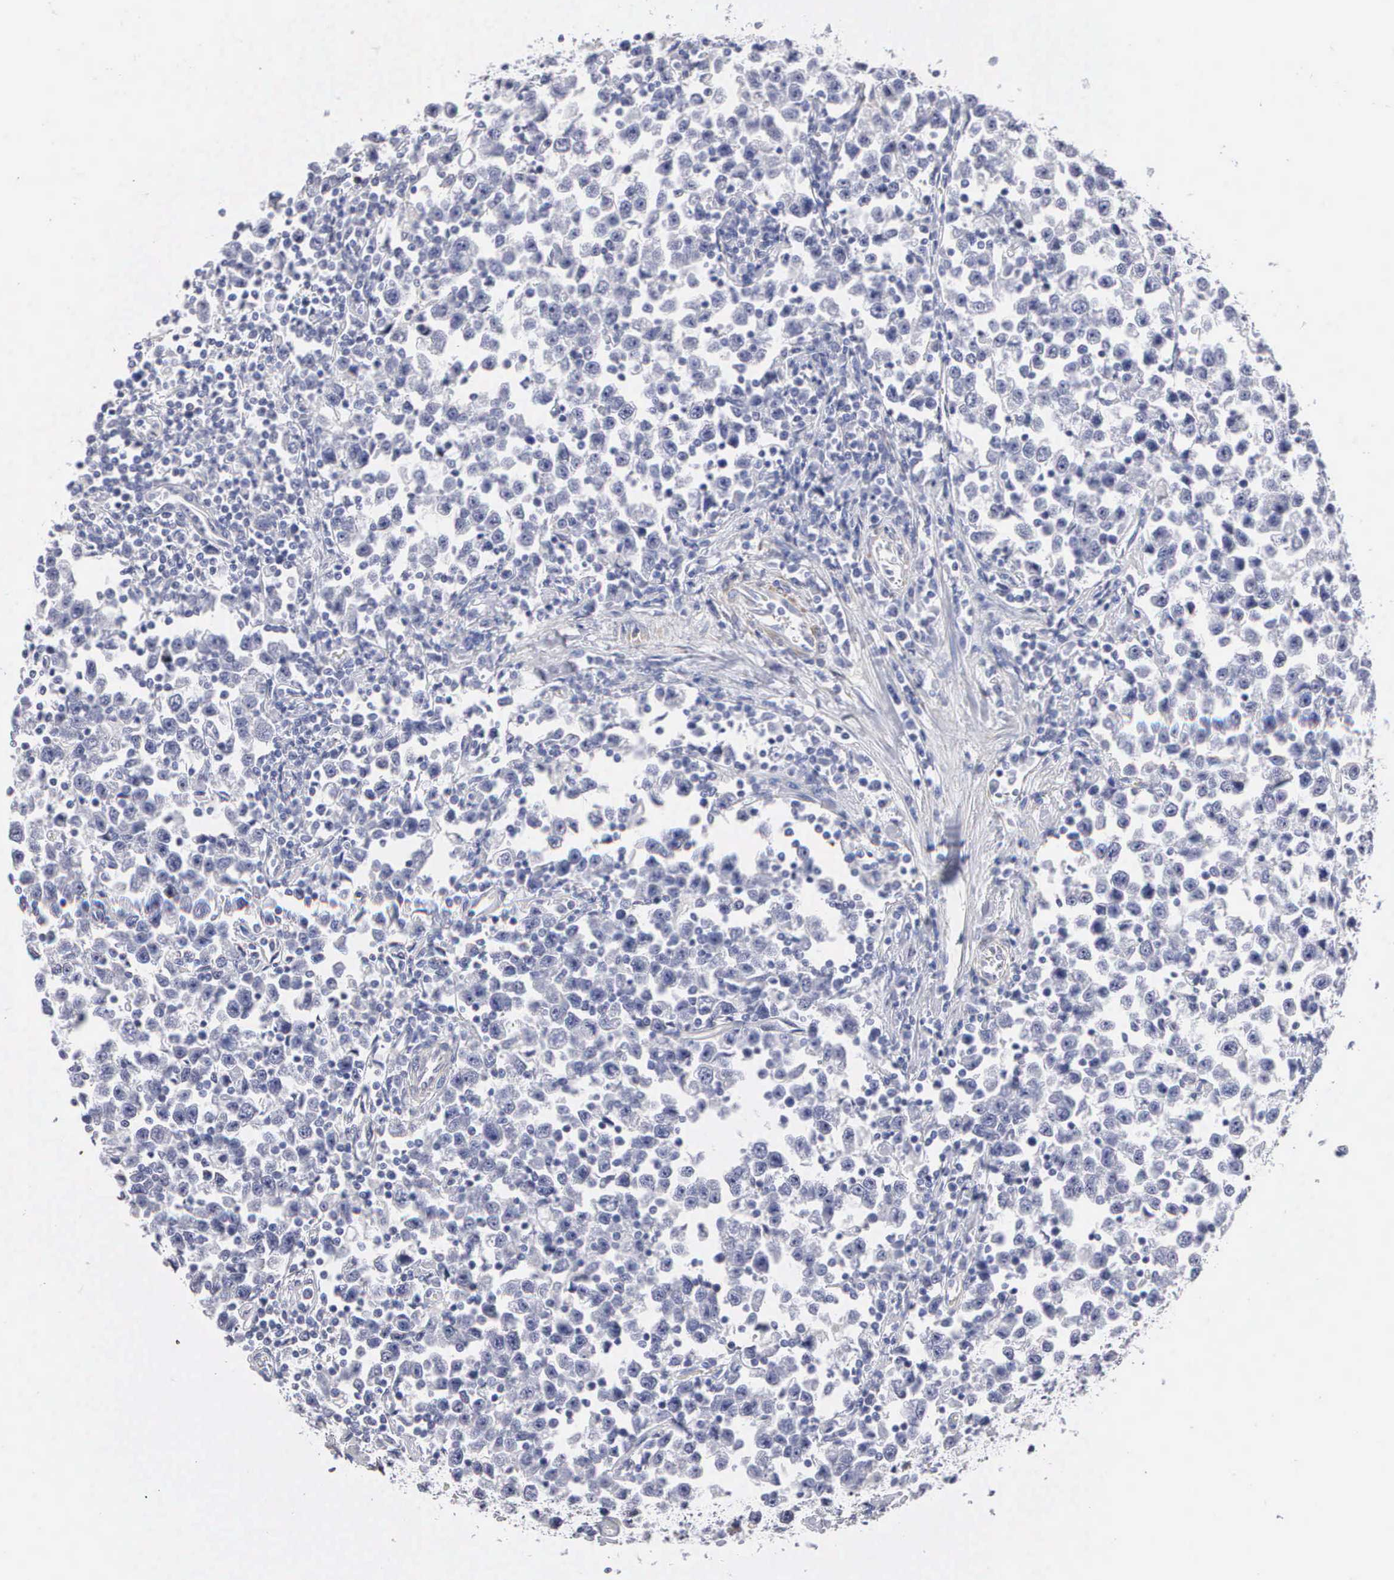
{"staining": {"intensity": "negative", "quantity": "none", "location": "none"}, "tissue": "testis cancer", "cell_type": "Tumor cells", "image_type": "cancer", "snomed": [{"axis": "morphology", "description": "Seminoma, NOS"}, {"axis": "topography", "description": "Testis"}], "caption": "Micrograph shows no protein staining in tumor cells of seminoma (testis) tissue.", "gene": "ELFN2", "patient": {"sex": "male", "age": 43}}